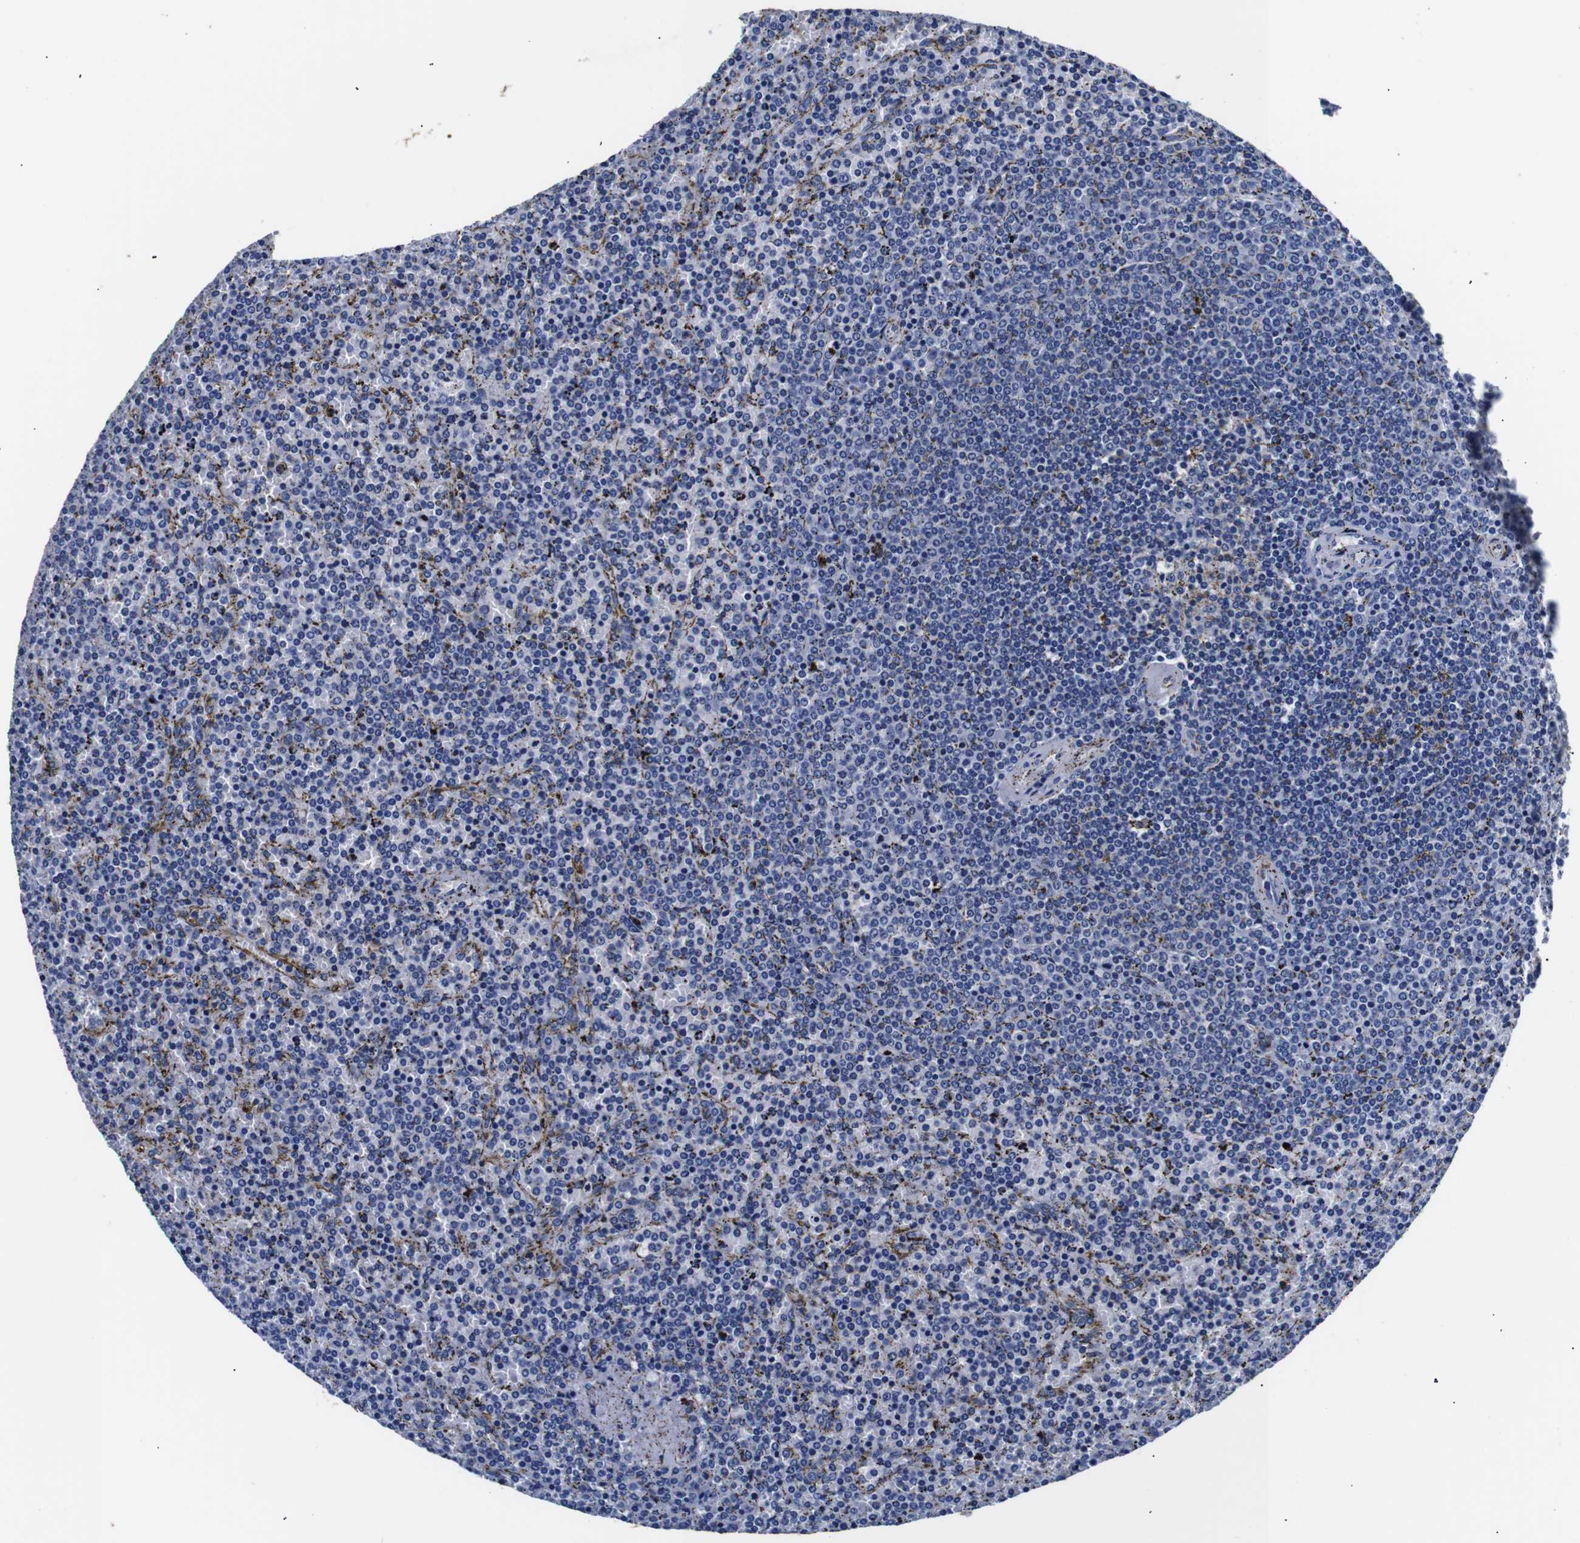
{"staining": {"intensity": "negative", "quantity": "none", "location": "none"}, "tissue": "lymphoma", "cell_type": "Tumor cells", "image_type": "cancer", "snomed": [{"axis": "morphology", "description": "Malignant lymphoma, non-Hodgkin's type, Low grade"}, {"axis": "topography", "description": "Spleen"}], "caption": "Immunohistochemical staining of human lymphoma demonstrates no significant positivity in tumor cells.", "gene": "GAP43", "patient": {"sex": "female", "age": 77}}